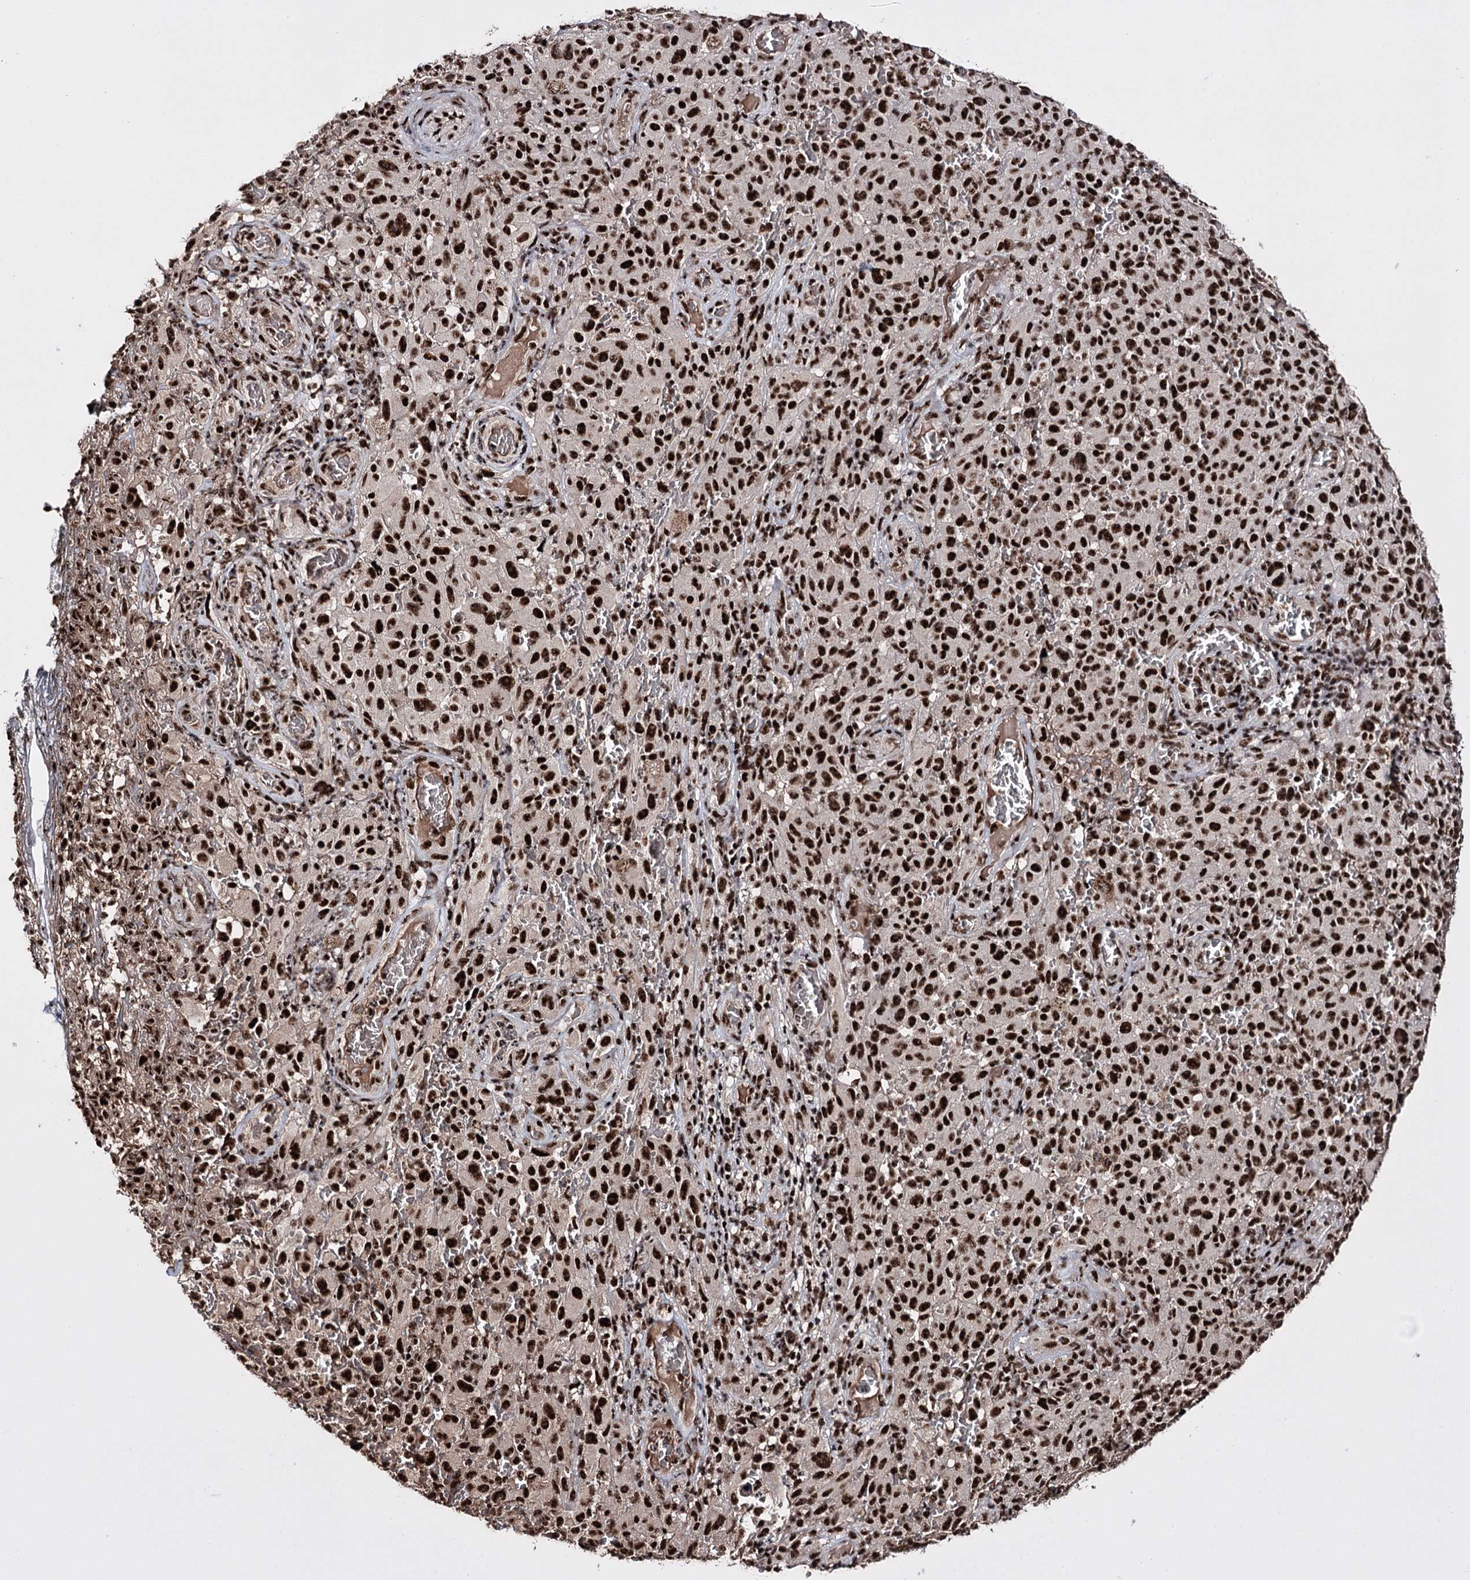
{"staining": {"intensity": "strong", "quantity": ">75%", "location": "nuclear"}, "tissue": "melanoma", "cell_type": "Tumor cells", "image_type": "cancer", "snomed": [{"axis": "morphology", "description": "Malignant melanoma, NOS"}, {"axis": "topography", "description": "Skin"}], "caption": "This is an image of immunohistochemistry staining of melanoma, which shows strong expression in the nuclear of tumor cells.", "gene": "PRPF40A", "patient": {"sex": "female", "age": 82}}